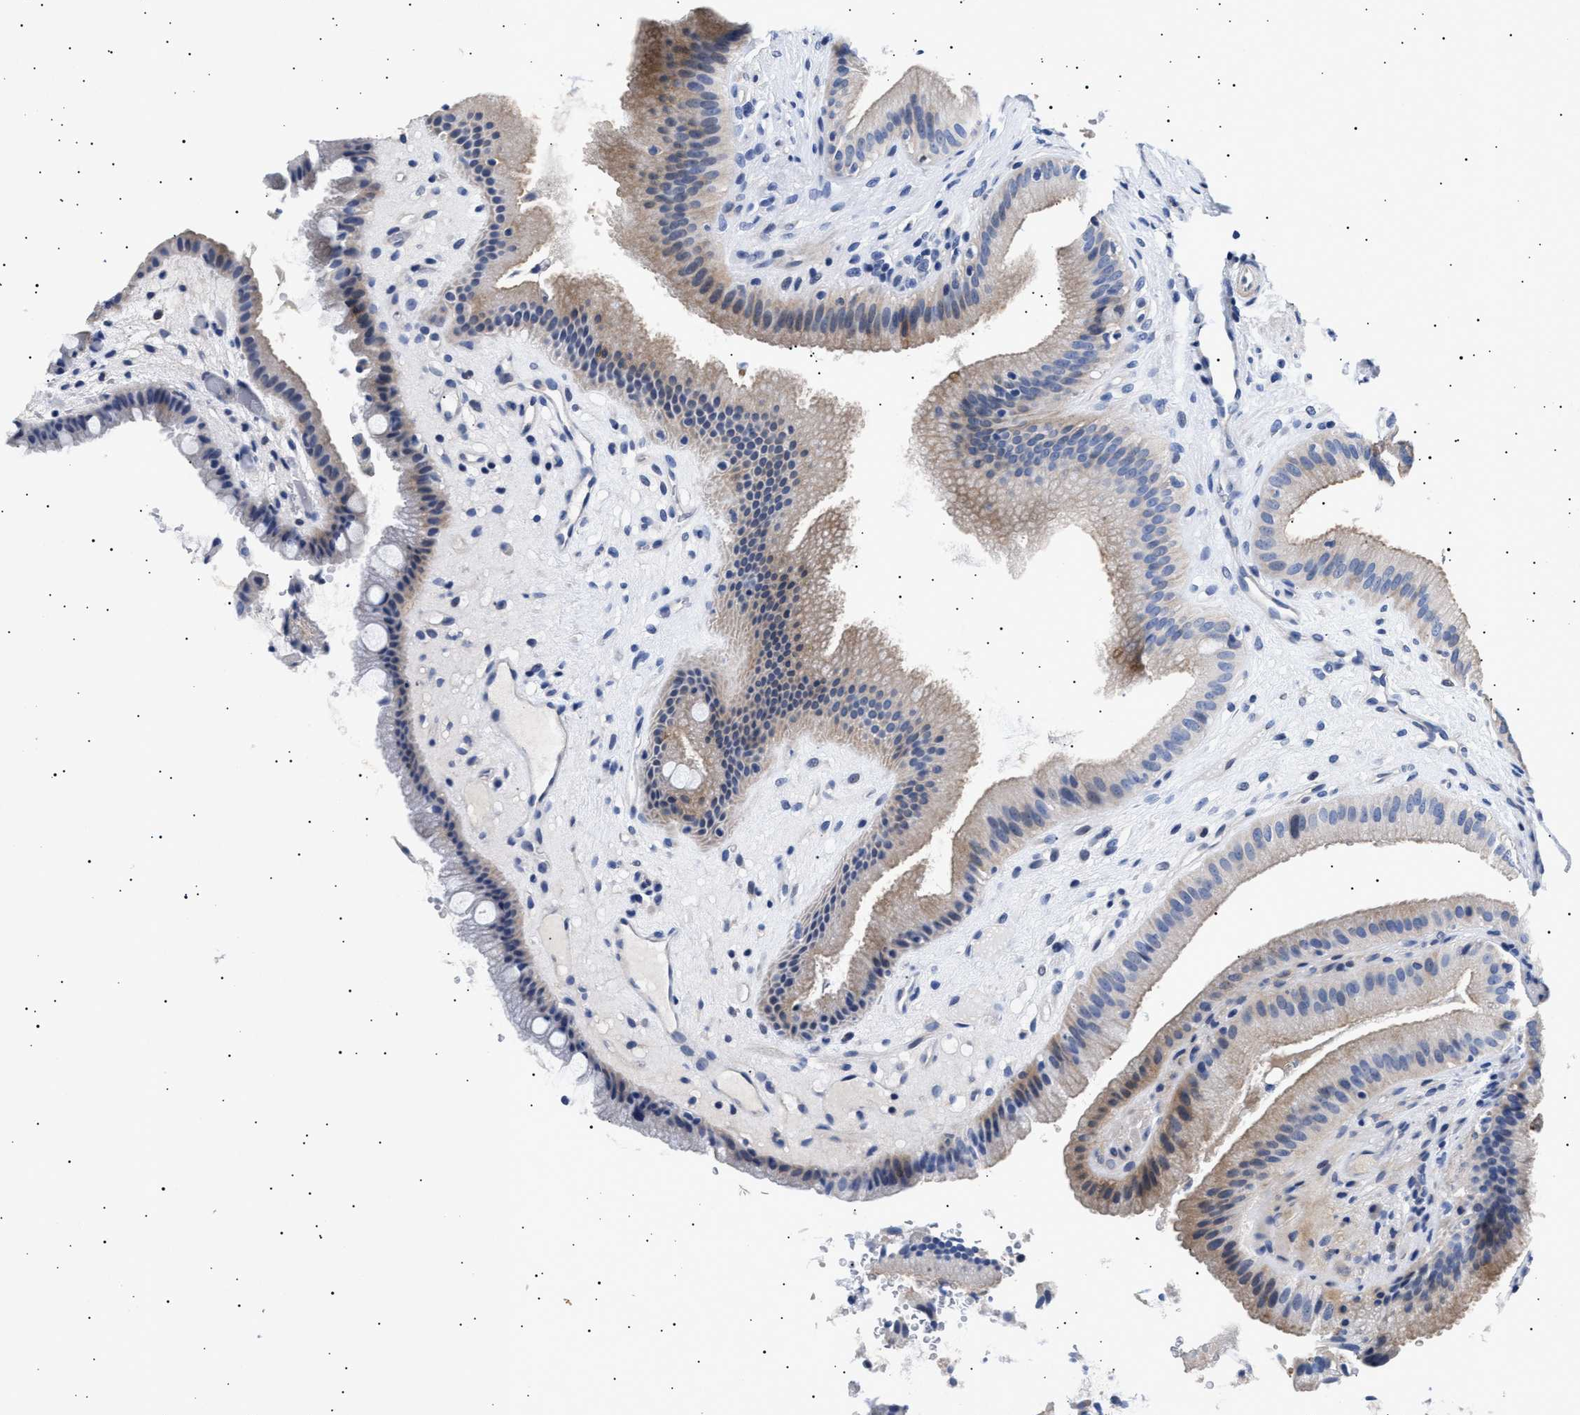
{"staining": {"intensity": "weak", "quantity": "<25%", "location": "cytoplasmic/membranous"}, "tissue": "gallbladder", "cell_type": "Glandular cells", "image_type": "normal", "snomed": [{"axis": "morphology", "description": "Normal tissue, NOS"}, {"axis": "topography", "description": "Gallbladder"}], "caption": "IHC image of benign human gallbladder stained for a protein (brown), which shows no positivity in glandular cells. (DAB (3,3'-diaminobenzidine) immunohistochemistry, high magnification).", "gene": "HEMGN", "patient": {"sex": "male", "age": 49}}